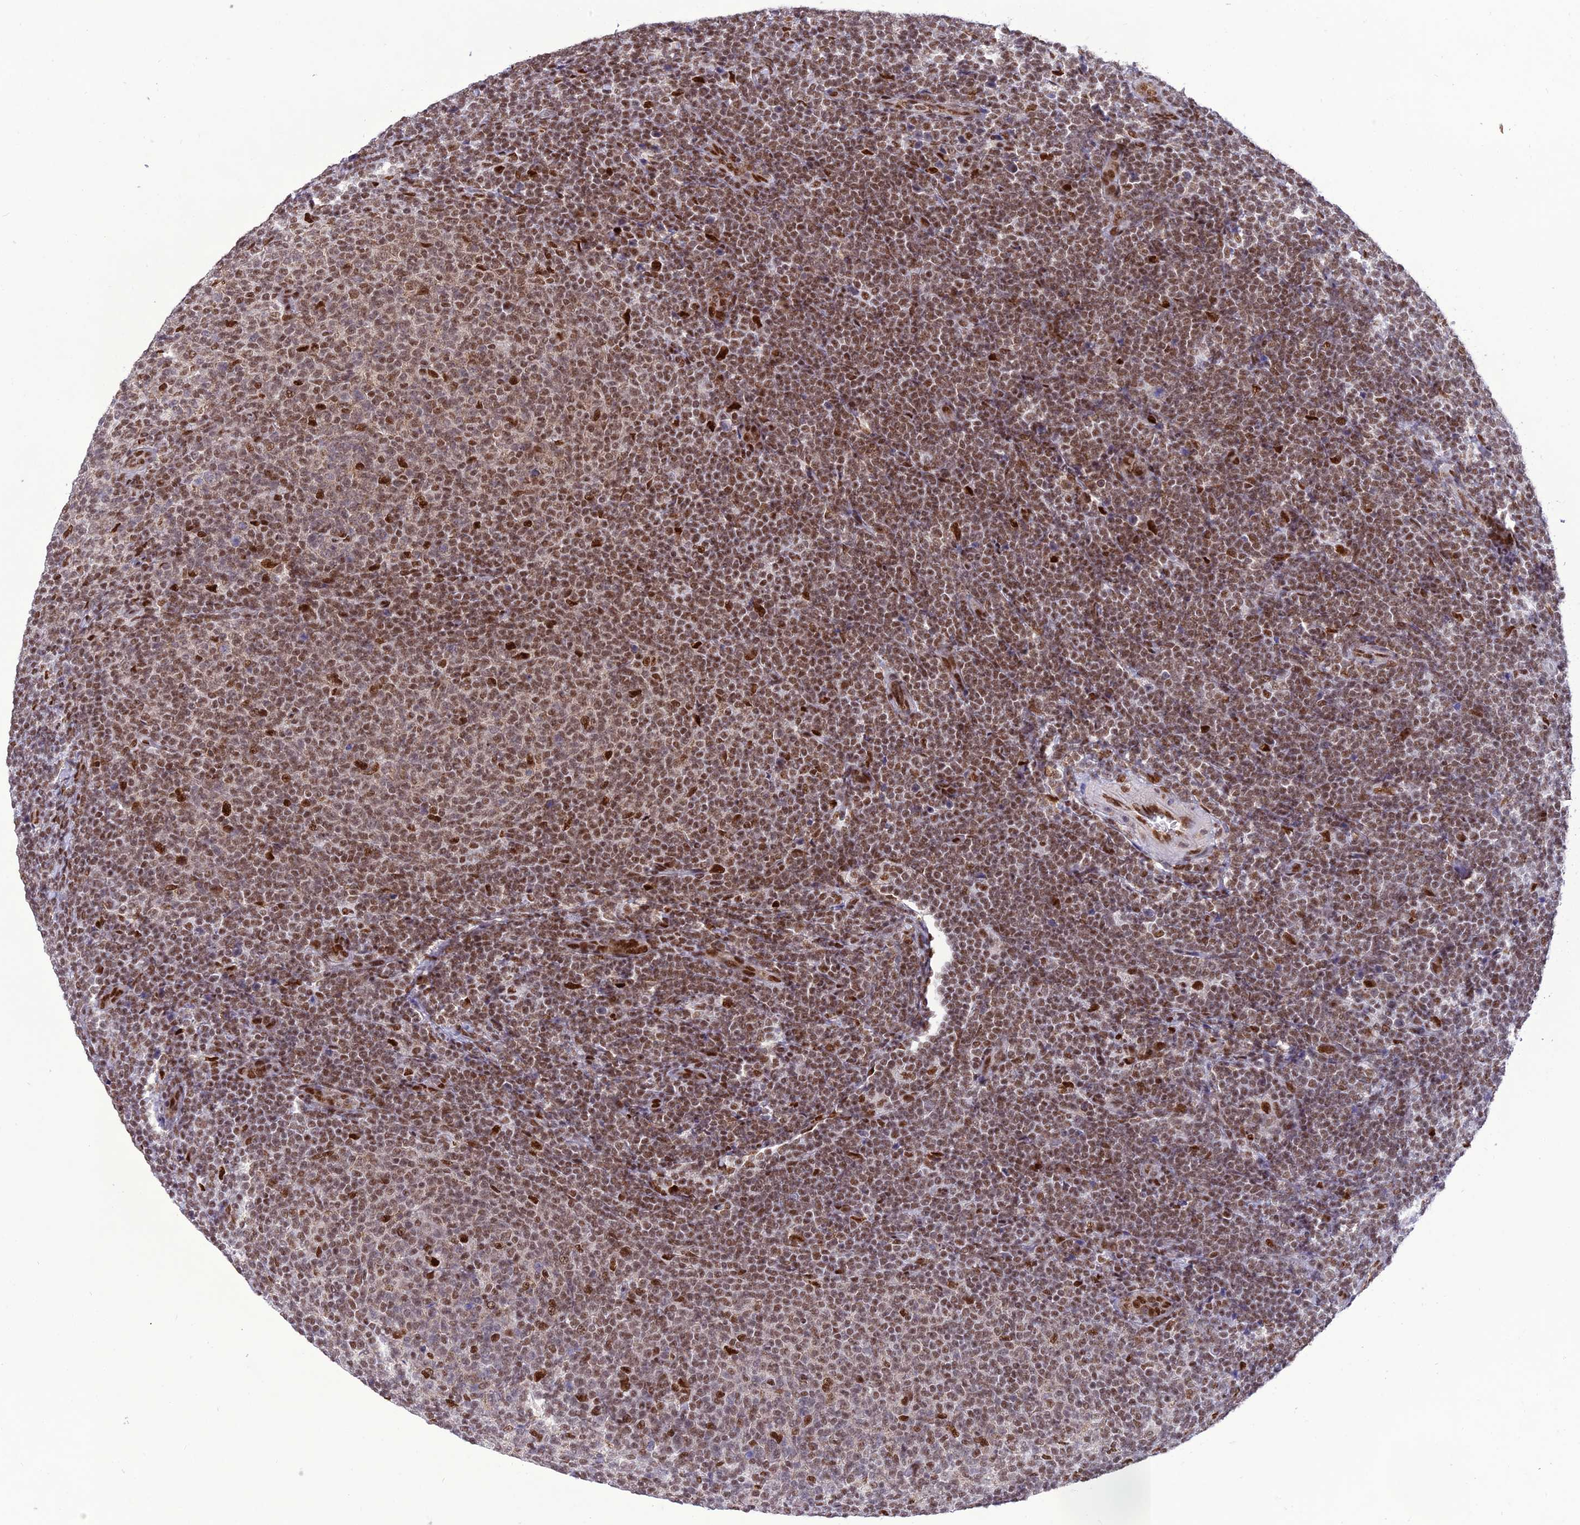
{"staining": {"intensity": "moderate", "quantity": ">75%", "location": "nuclear"}, "tissue": "lymphoma", "cell_type": "Tumor cells", "image_type": "cancer", "snomed": [{"axis": "morphology", "description": "Malignant lymphoma, non-Hodgkin's type, Low grade"}, {"axis": "topography", "description": "Lymph node"}], "caption": "Human lymphoma stained for a protein (brown) shows moderate nuclear positive expression in about >75% of tumor cells.", "gene": "DDX1", "patient": {"sex": "male", "age": 66}}